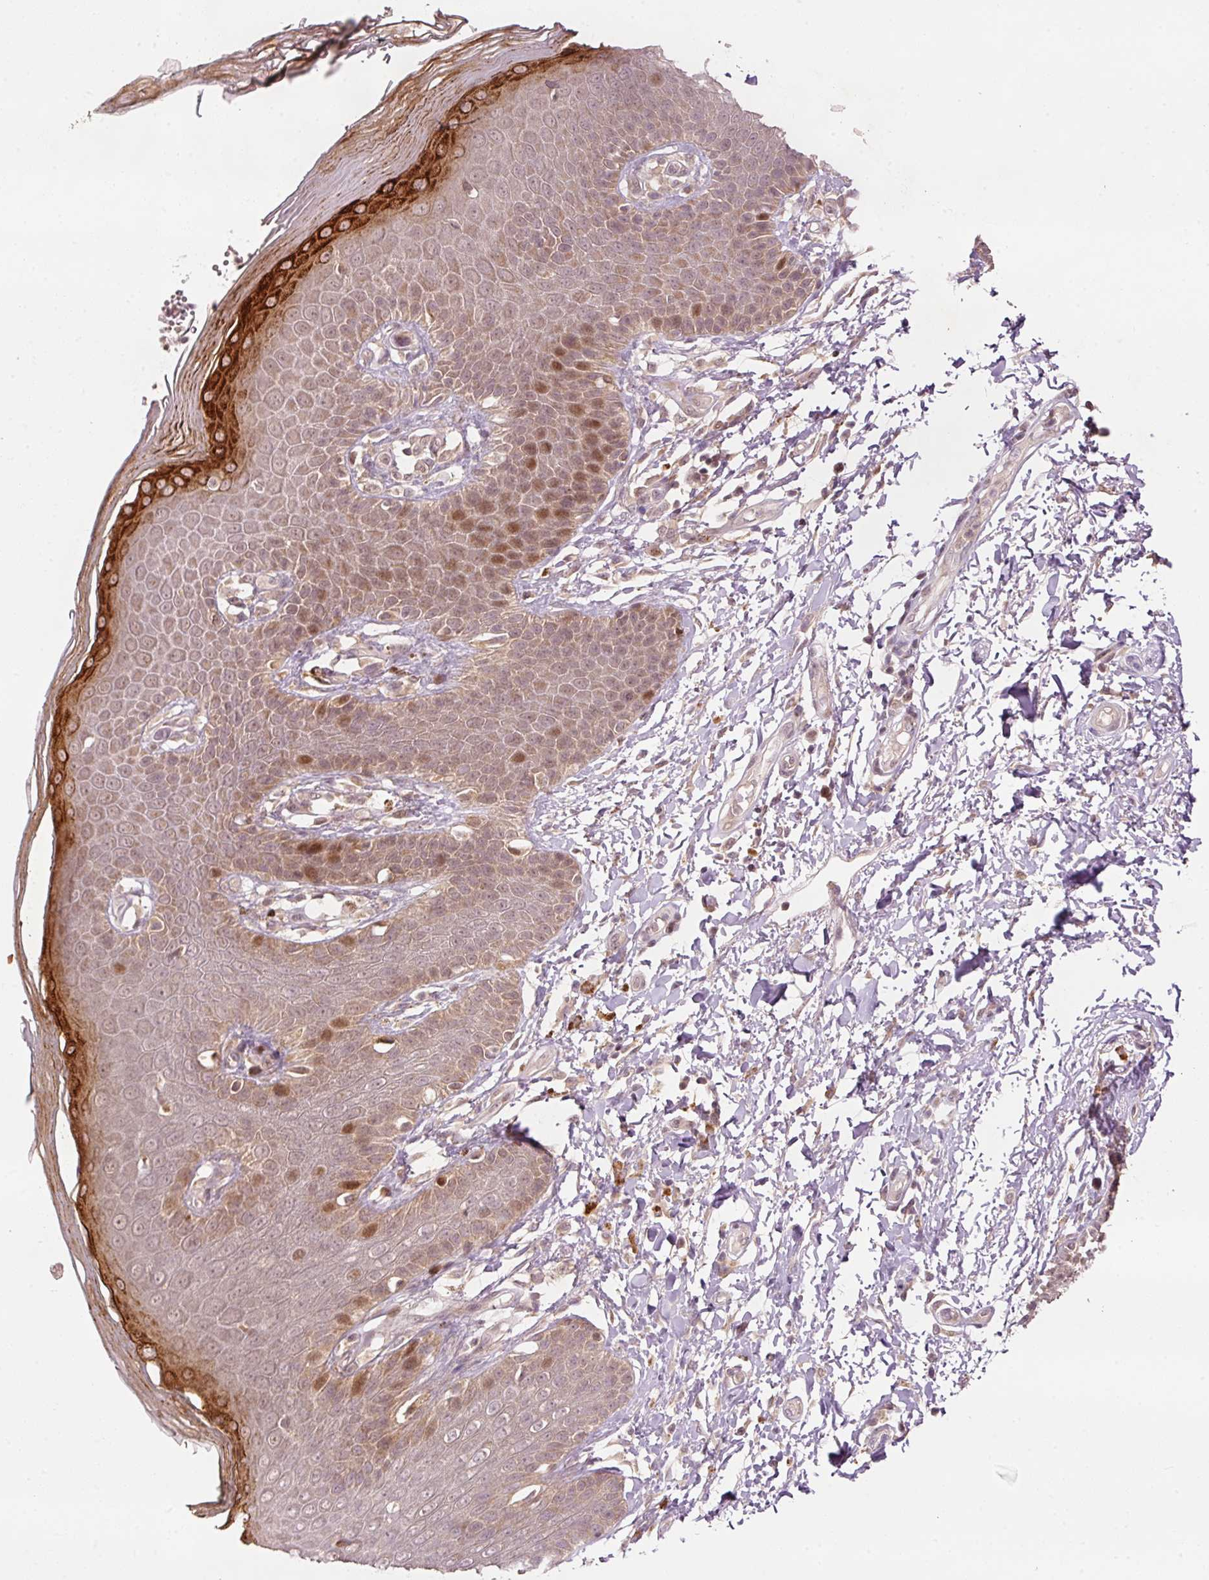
{"staining": {"intensity": "strong", "quantity": "25%-75%", "location": "cytoplasmic/membranous,nuclear"}, "tissue": "skin", "cell_type": "Epidermal cells", "image_type": "normal", "snomed": [{"axis": "morphology", "description": "Normal tissue, NOS"}, {"axis": "topography", "description": "Peripheral nerve tissue"}], "caption": "Immunohistochemical staining of unremarkable human skin reveals high levels of strong cytoplasmic/membranous,nuclear staining in about 25%-75% of epidermal cells. (DAB (3,3'-diaminobenzidine) IHC with brightfield microscopy, high magnification).", "gene": "PCDHB1", "patient": {"sex": "male", "age": 51}}